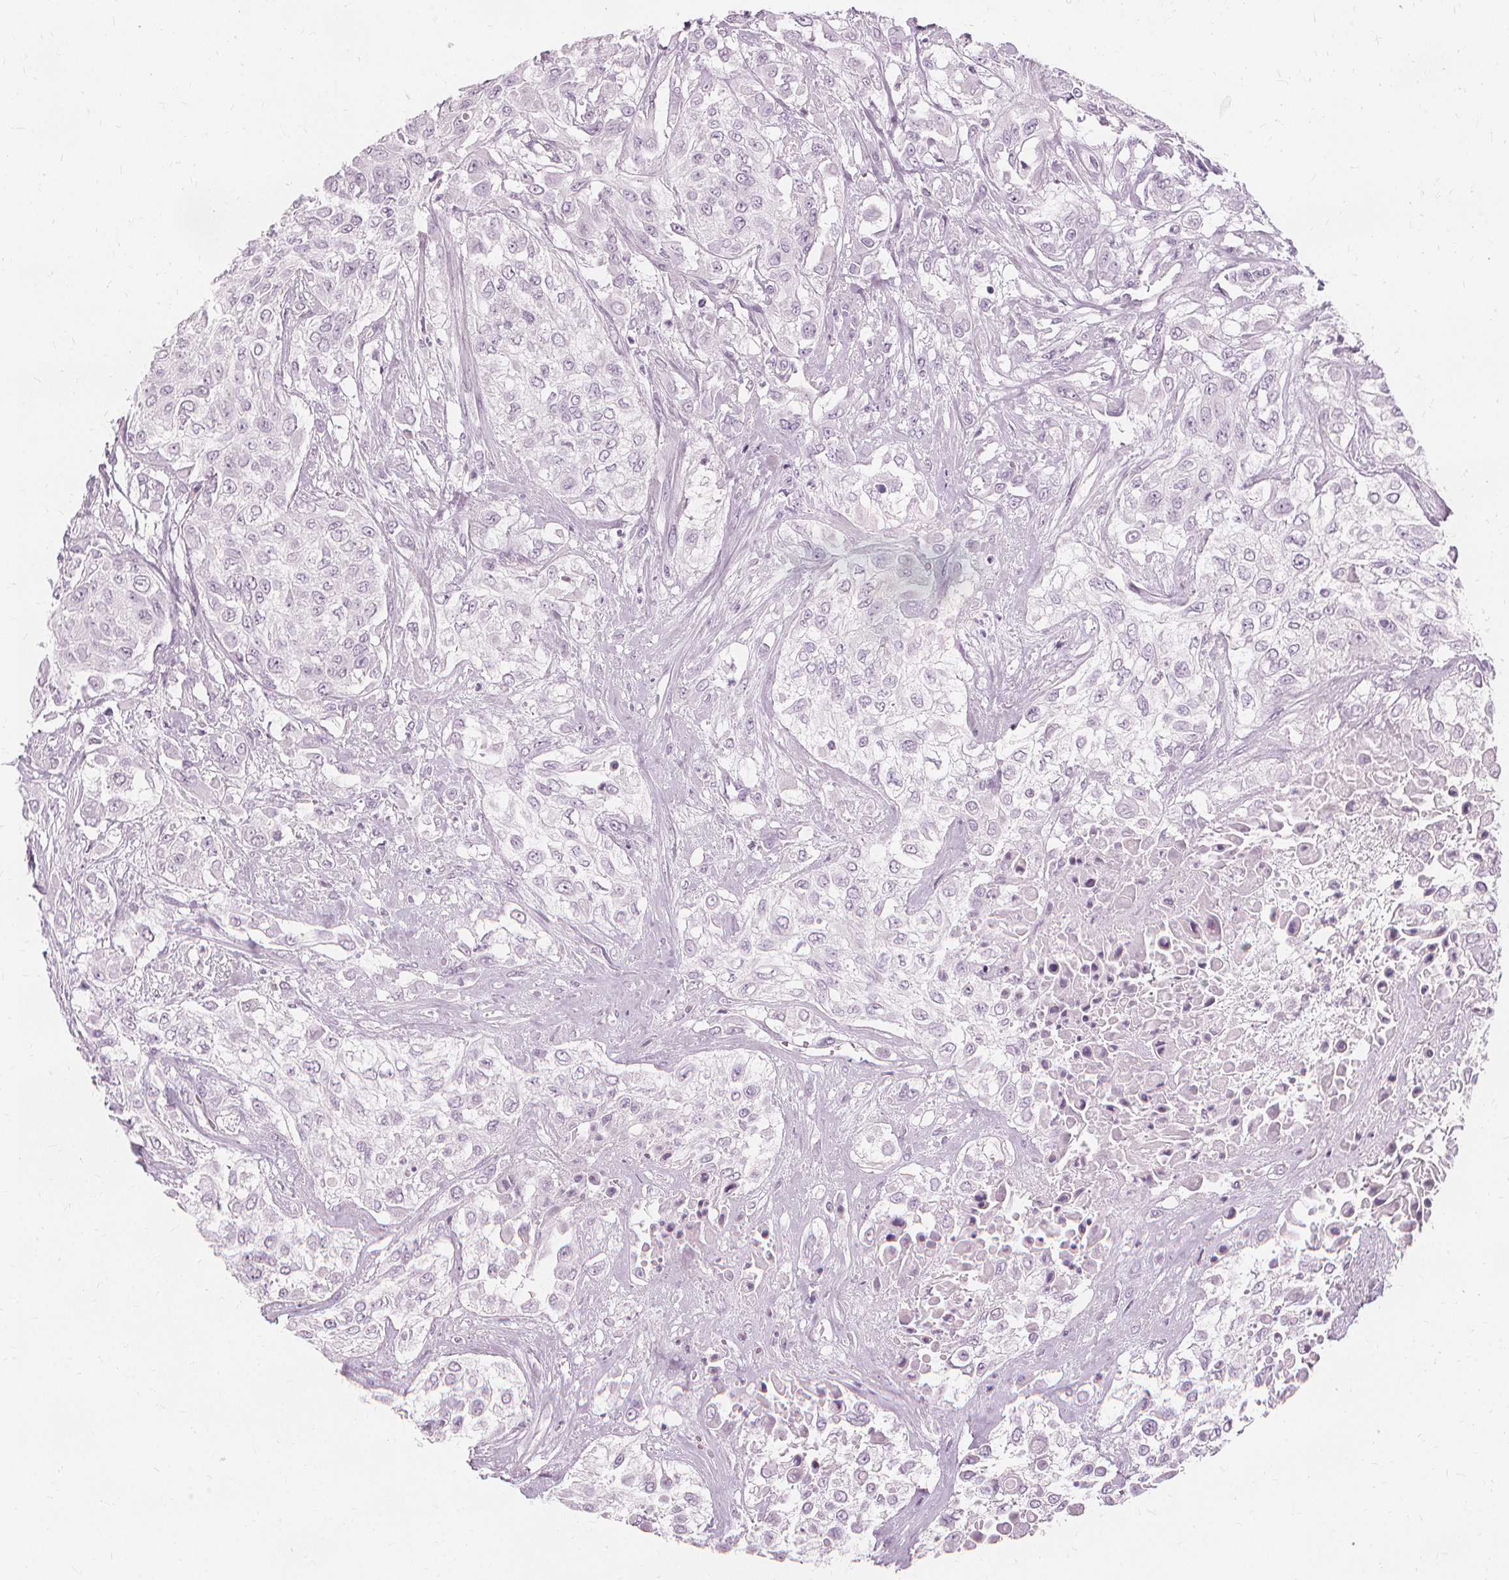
{"staining": {"intensity": "negative", "quantity": "none", "location": "none"}, "tissue": "urothelial cancer", "cell_type": "Tumor cells", "image_type": "cancer", "snomed": [{"axis": "morphology", "description": "Urothelial carcinoma, High grade"}, {"axis": "topography", "description": "Urinary bladder"}], "caption": "Tumor cells show no significant protein positivity in urothelial cancer. The staining is performed using DAB (3,3'-diaminobenzidine) brown chromogen with nuclei counter-stained in using hematoxylin.", "gene": "TFF1", "patient": {"sex": "male", "age": 57}}